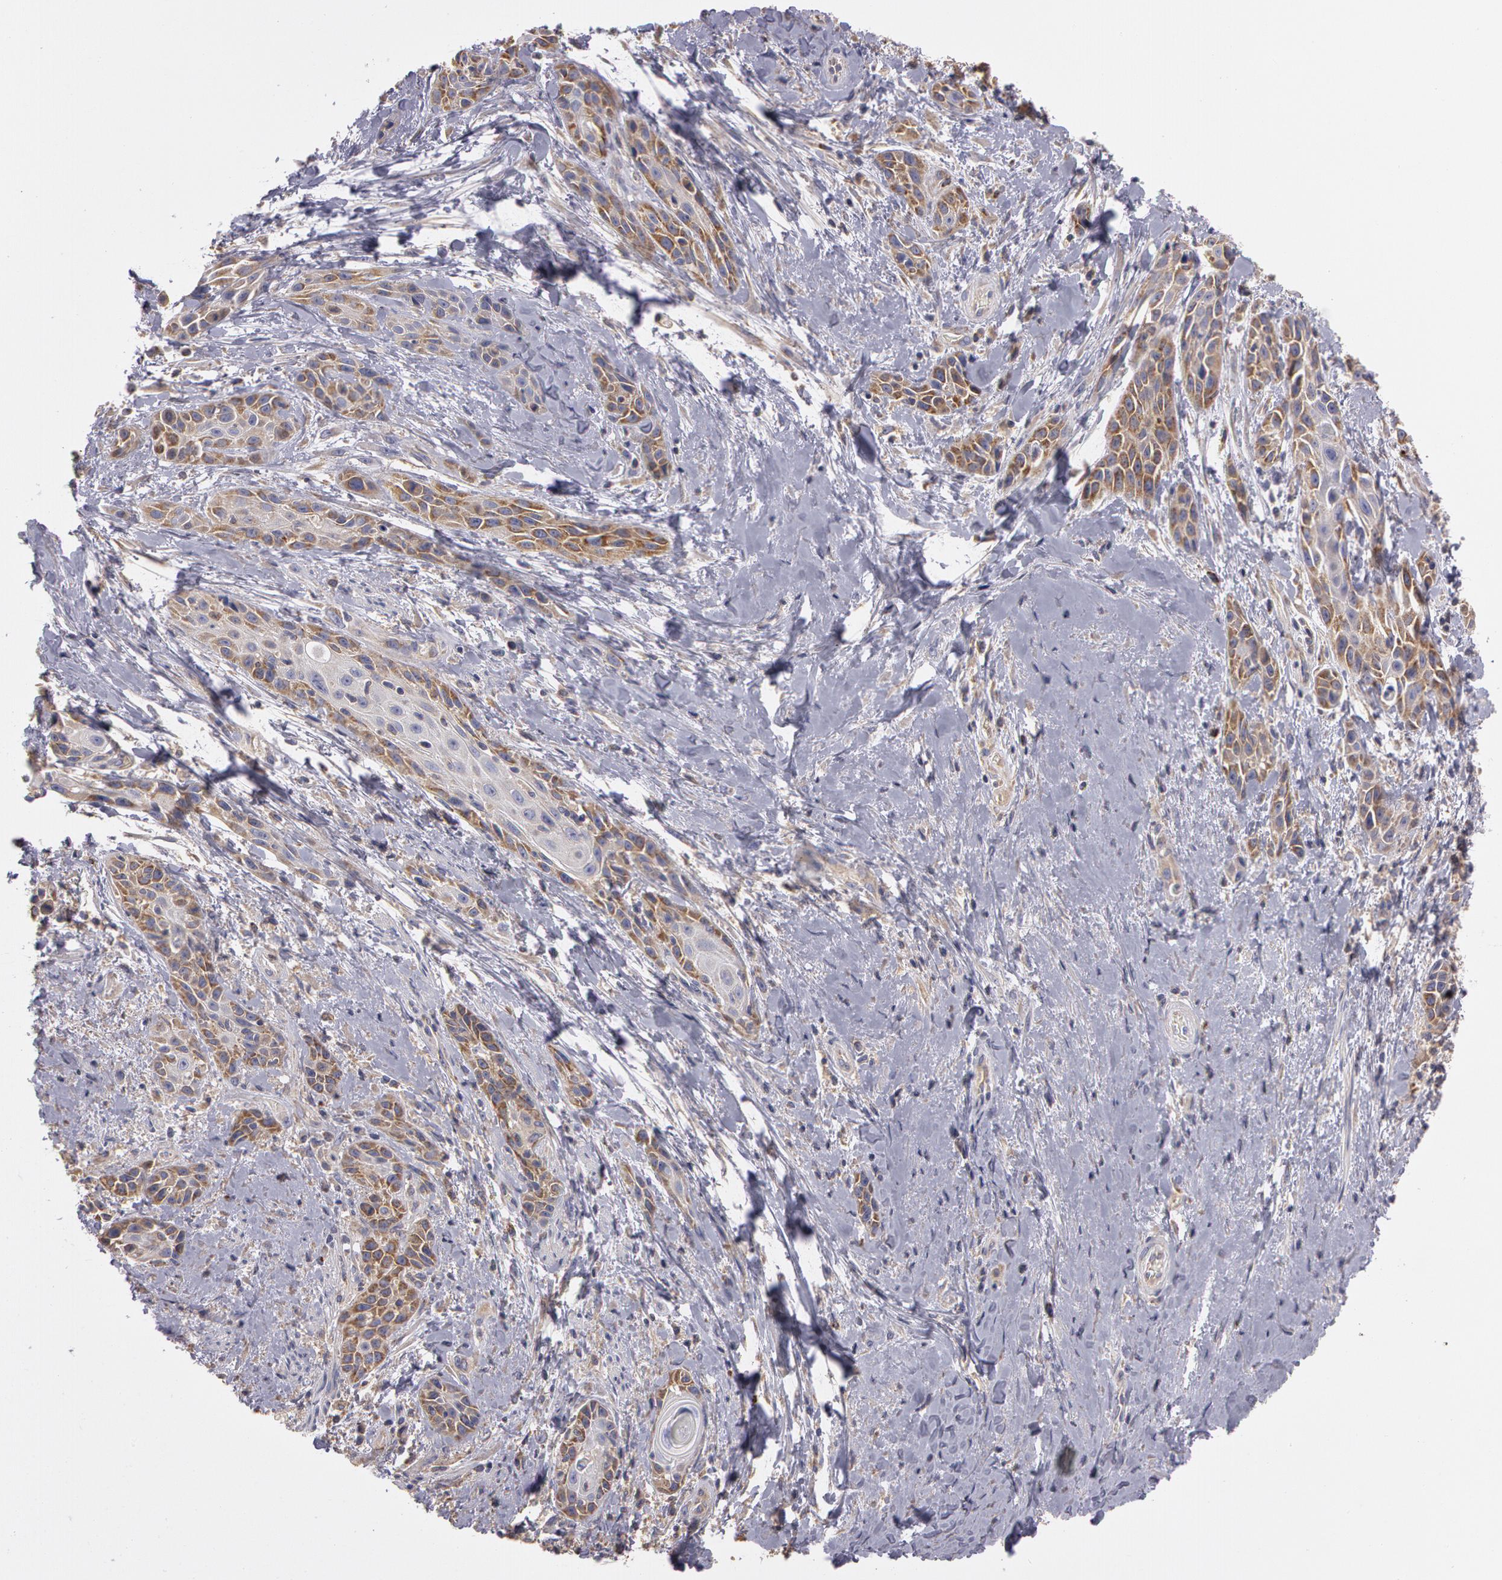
{"staining": {"intensity": "moderate", "quantity": "<25%", "location": "cytoplasmic/membranous"}, "tissue": "skin cancer", "cell_type": "Tumor cells", "image_type": "cancer", "snomed": [{"axis": "morphology", "description": "Squamous cell carcinoma, NOS"}, {"axis": "topography", "description": "Skin"}, {"axis": "topography", "description": "Anal"}], "caption": "Protein expression analysis of skin cancer (squamous cell carcinoma) displays moderate cytoplasmic/membranous staining in approximately <25% of tumor cells.", "gene": "NEK9", "patient": {"sex": "male", "age": 64}}